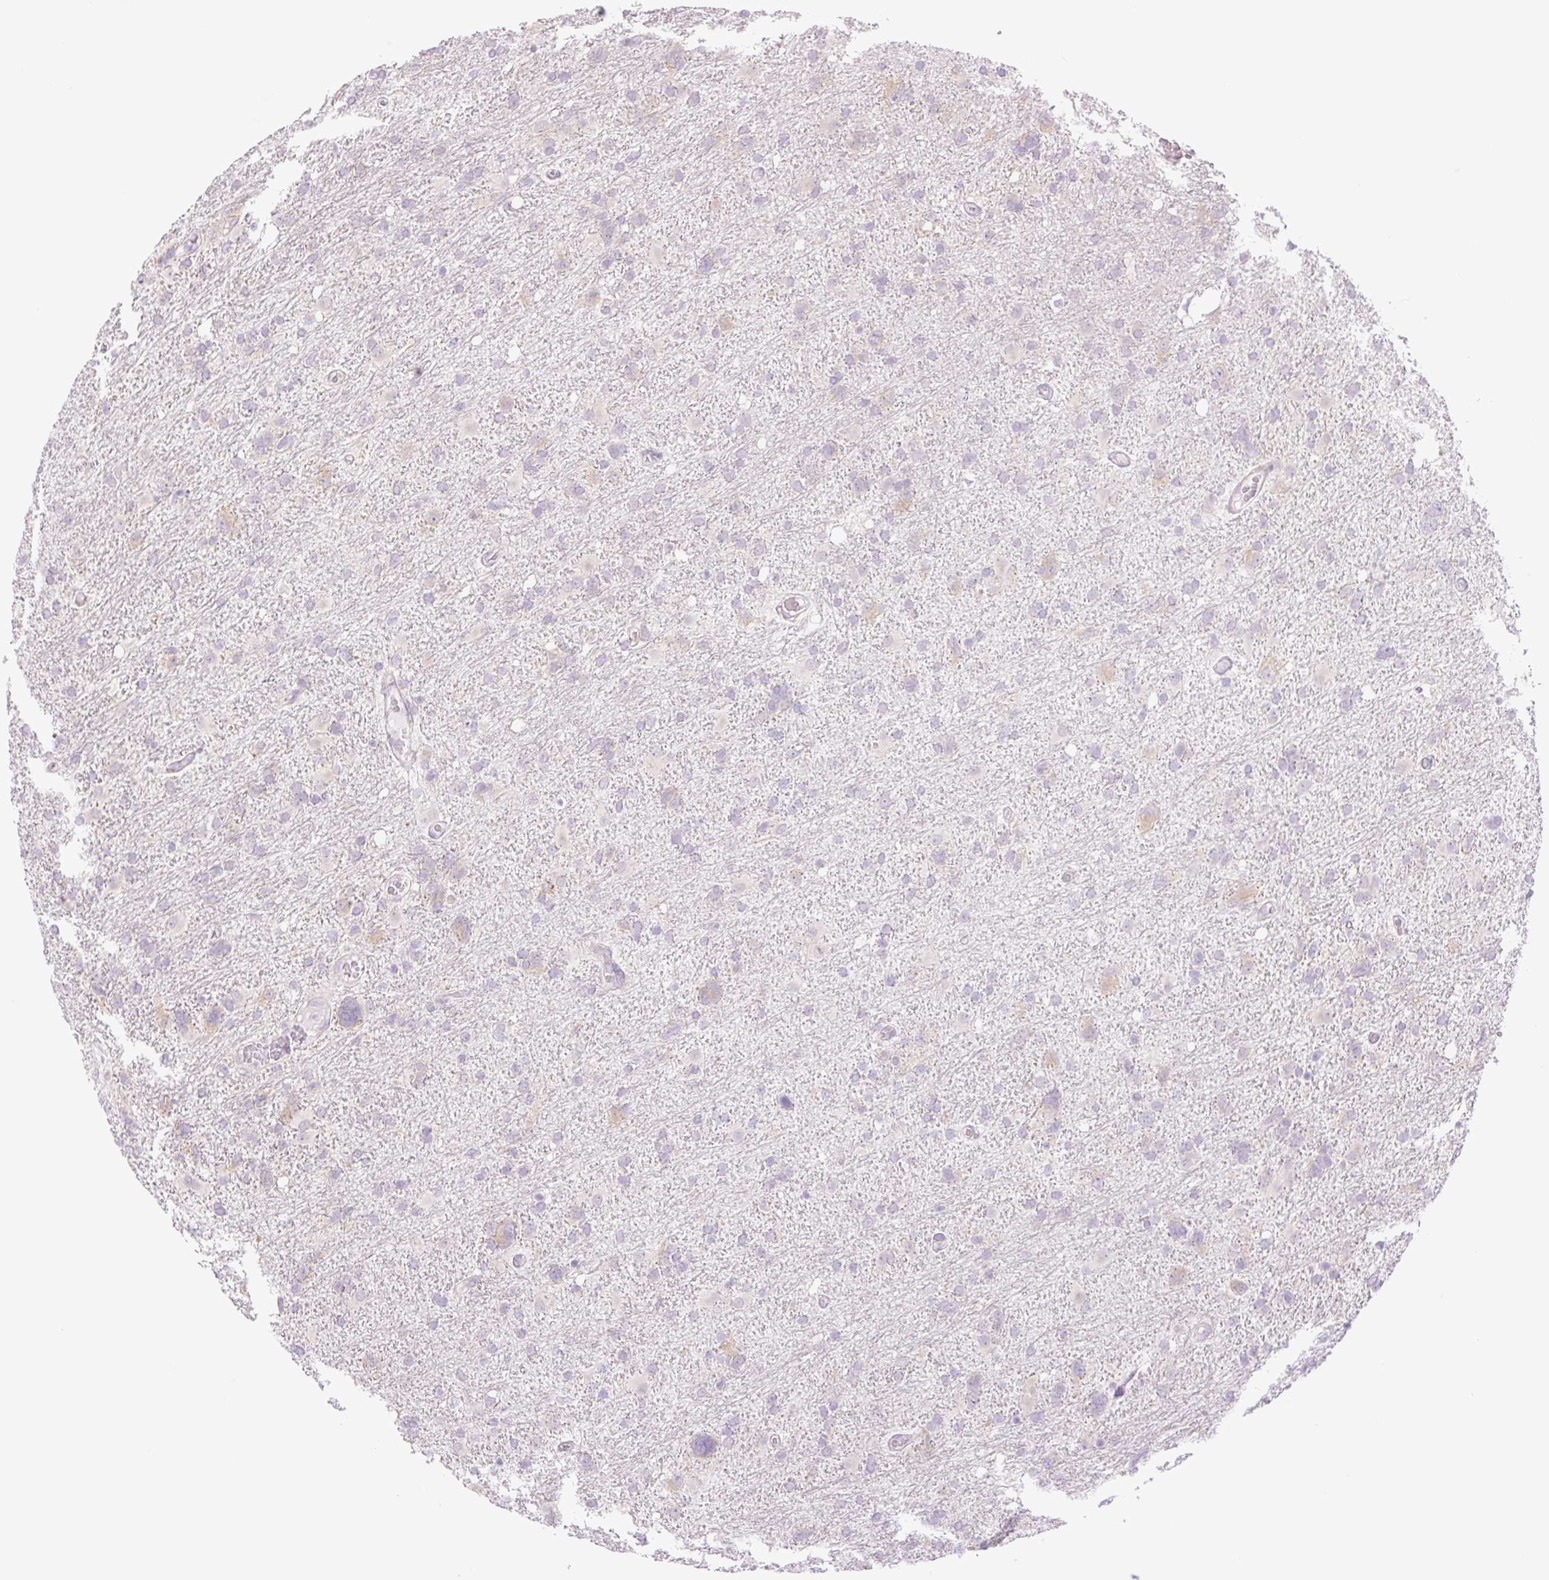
{"staining": {"intensity": "weak", "quantity": "<25%", "location": "cytoplasmic/membranous"}, "tissue": "glioma", "cell_type": "Tumor cells", "image_type": "cancer", "snomed": [{"axis": "morphology", "description": "Glioma, malignant, High grade"}, {"axis": "topography", "description": "Brain"}], "caption": "Human malignant glioma (high-grade) stained for a protein using immunohistochemistry (IHC) demonstrates no positivity in tumor cells.", "gene": "COL5A1", "patient": {"sex": "male", "age": 61}}